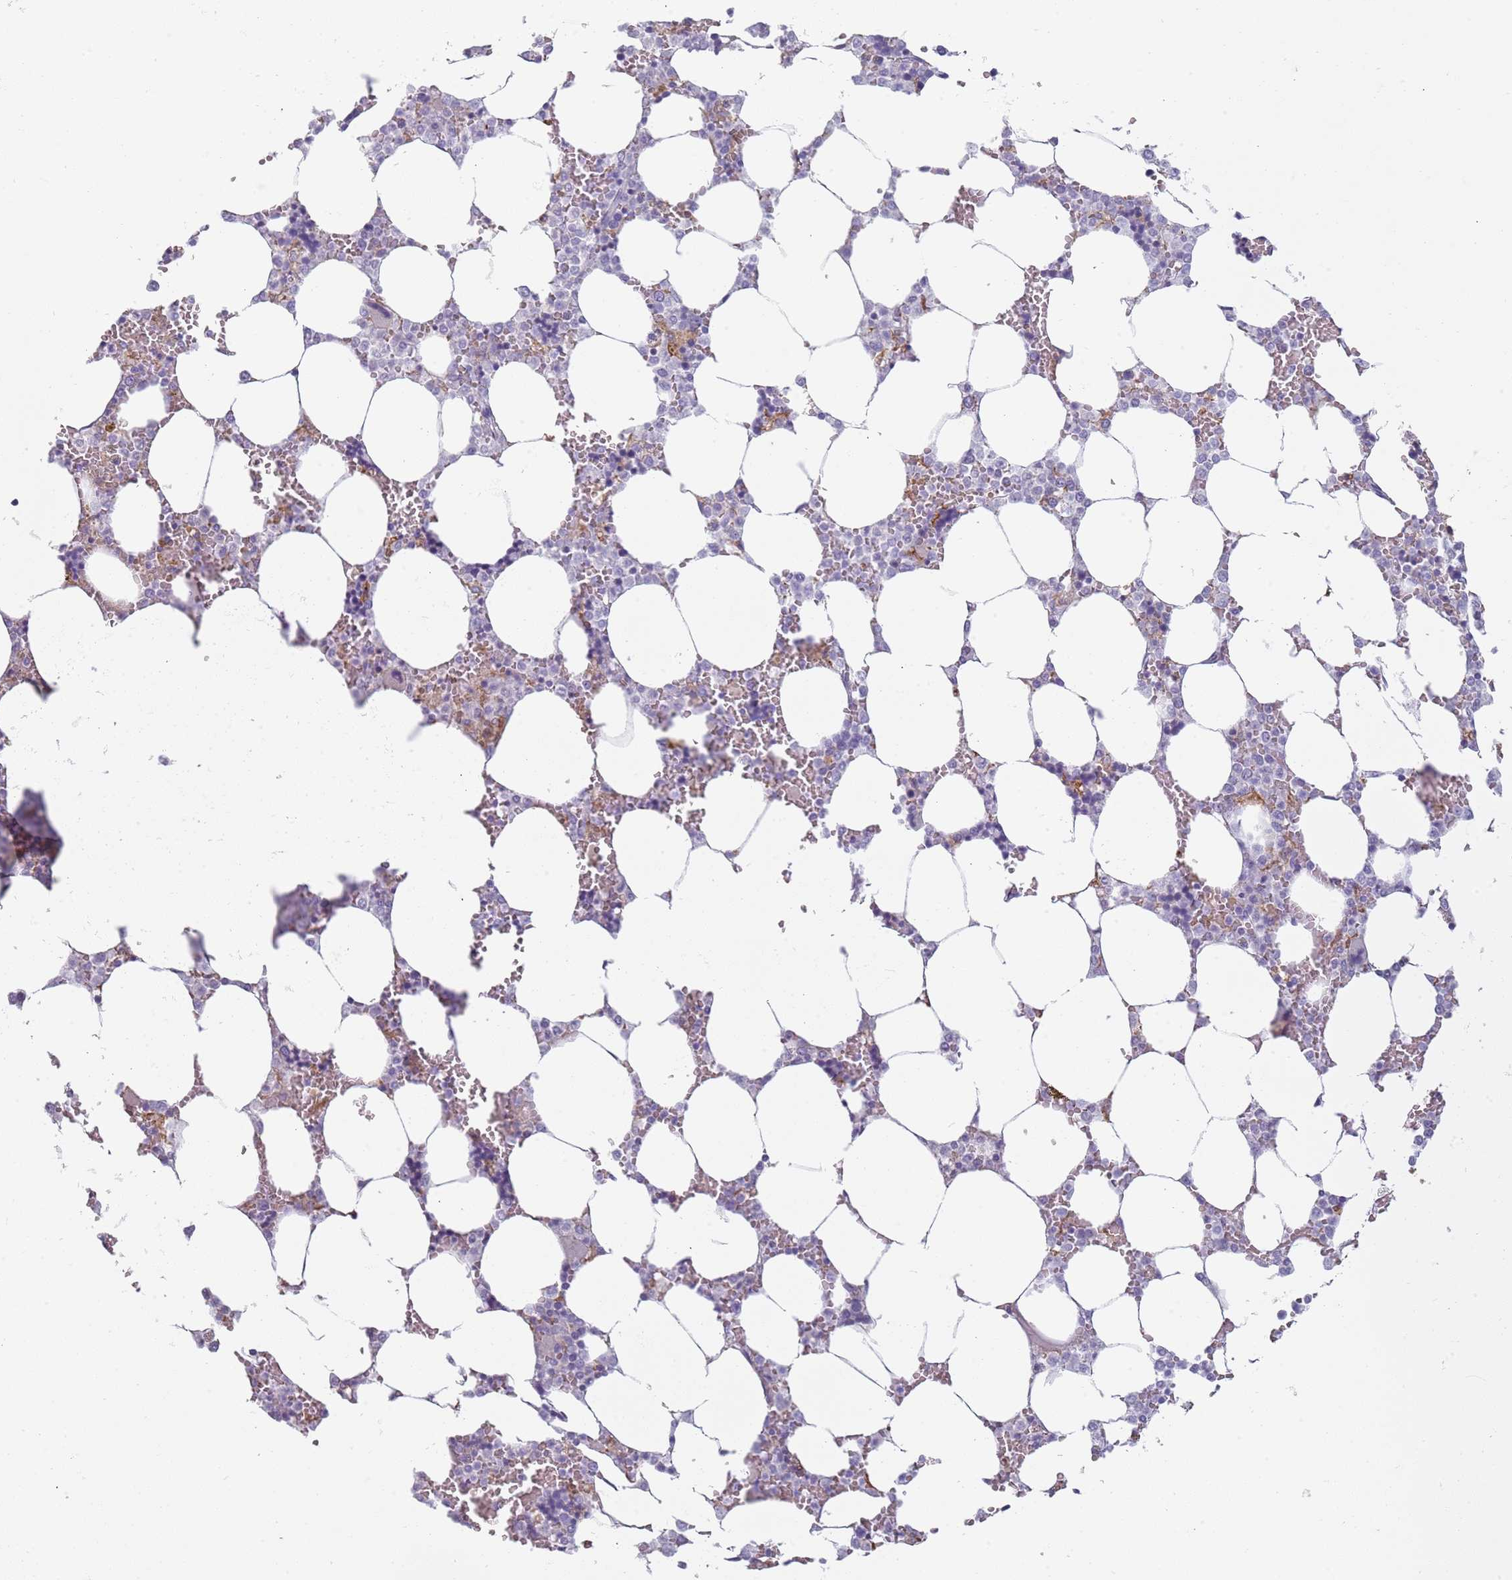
{"staining": {"intensity": "negative", "quantity": "none", "location": "none"}, "tissue": "bone marrow", "cell_type": "Hematopoietic cells", "image_type": "normal", "snomed": [{"axis": "morphology", "description": "Normal tissue, NOS"}, {"axis": "topography", "description": "Bone marrow"}], "caption": "A high-resolution micrograph shows immunohistochemistry staining of normal bone marrow, which exhibits no significant expression in hematopoietic cells. Nuclei are stained in blue.", "gene": "COLEC12", "patient": {"sex": "male", "age": 64}}